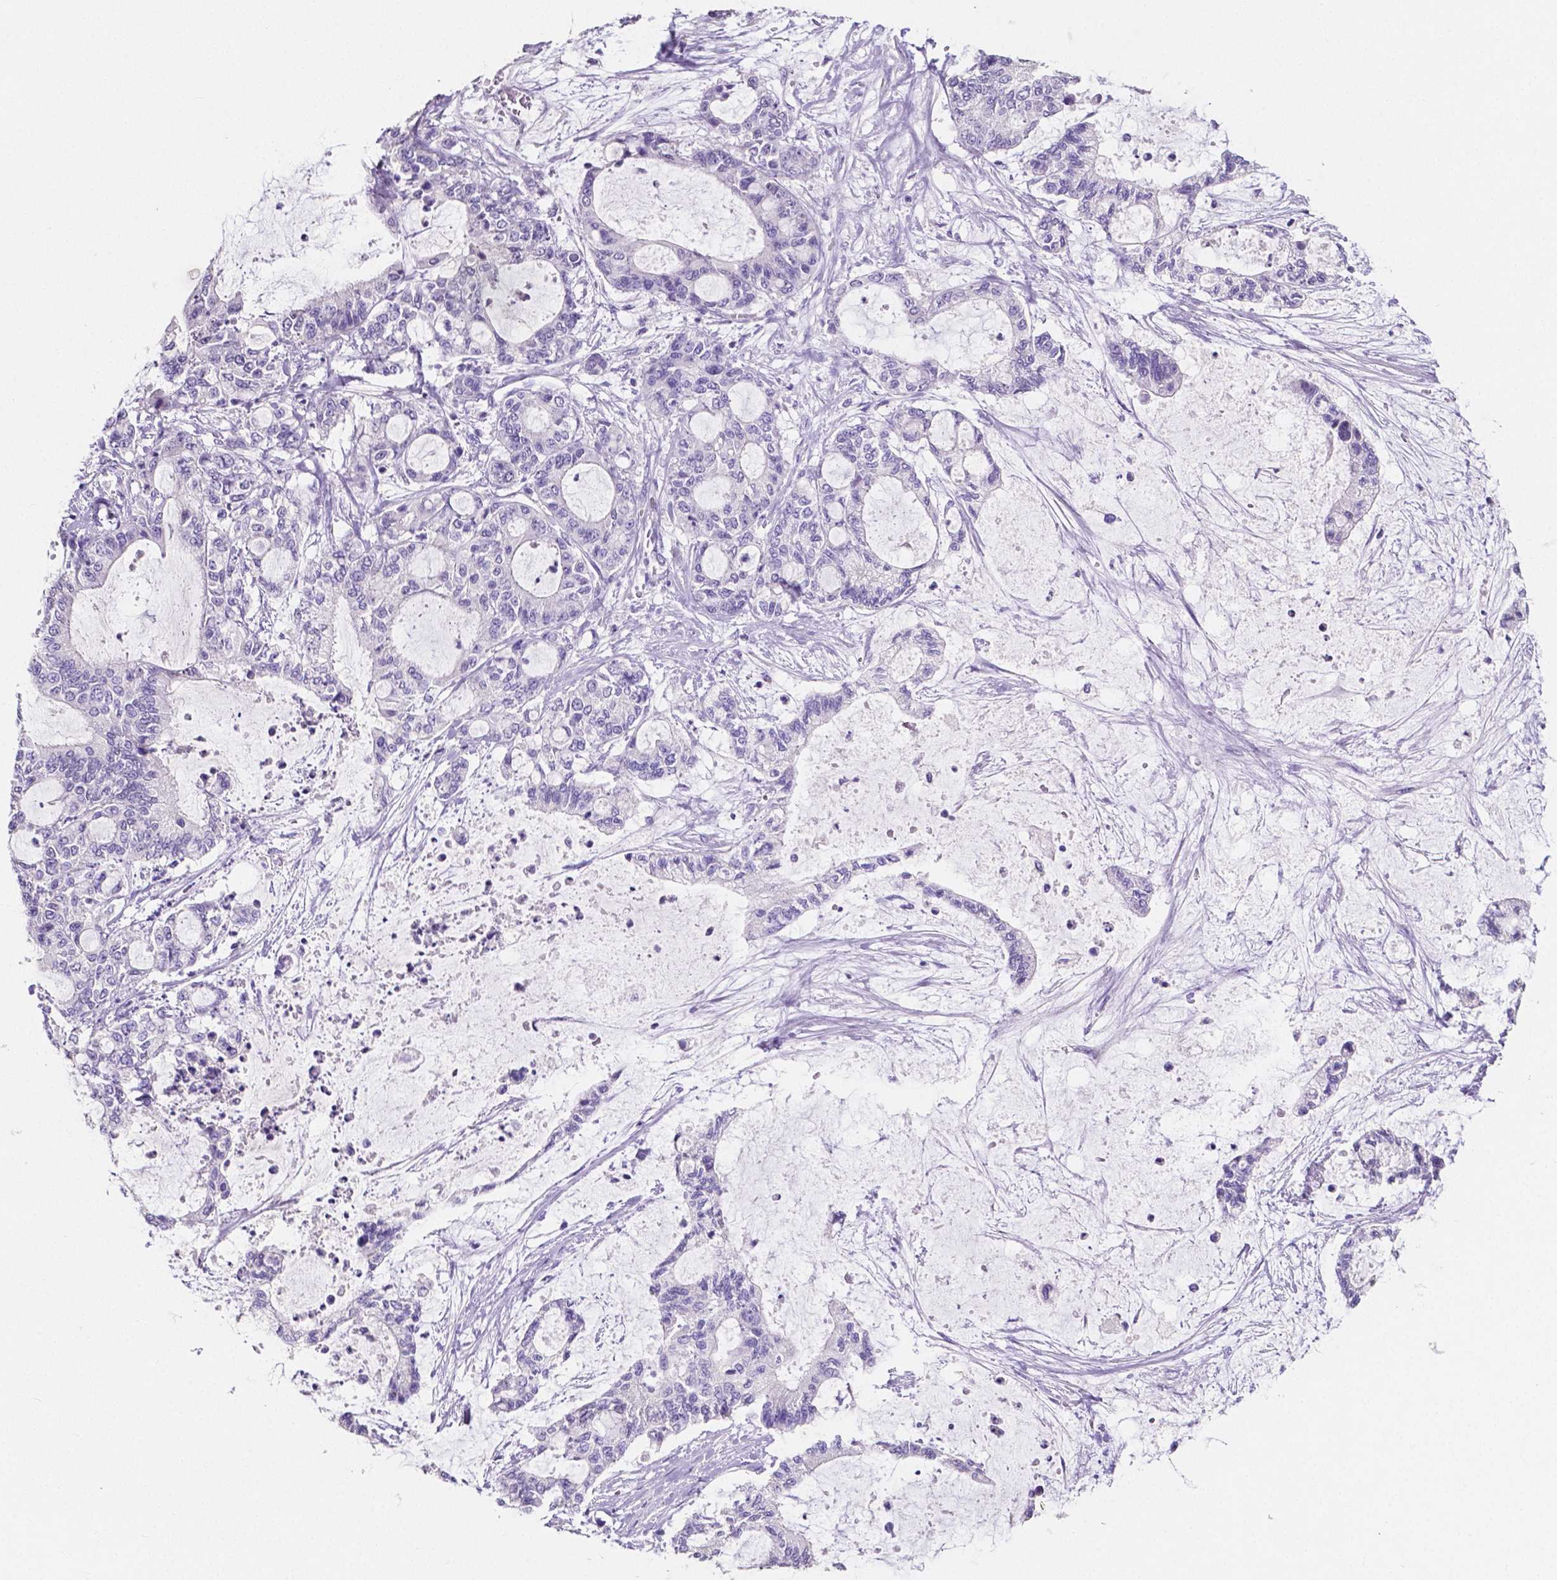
{"staining": {"intensity": "negative", "quantity": "none", "location": "none"}, "tissue": "liver cancer", "cell_type": "Tumor cells", "image_type": "cancer", "snomed": [{"axis": "morphology", "description": "Normal tissue, NOS"}, {"axis": "morphology", "description": "Cholangiocarcinoma"}, {"axis": "topography", "description": "Liver"}, {"axis": "topography", "description": "Peripheral nerve tissue"}], "caption": "The photomicrograph reveals no staining of tumor cells in liver cancer. (DAB immunohistochemistry, high magnification).", "gene": "SLC22A2", "patient": {"sex": "female", "age": 73}}